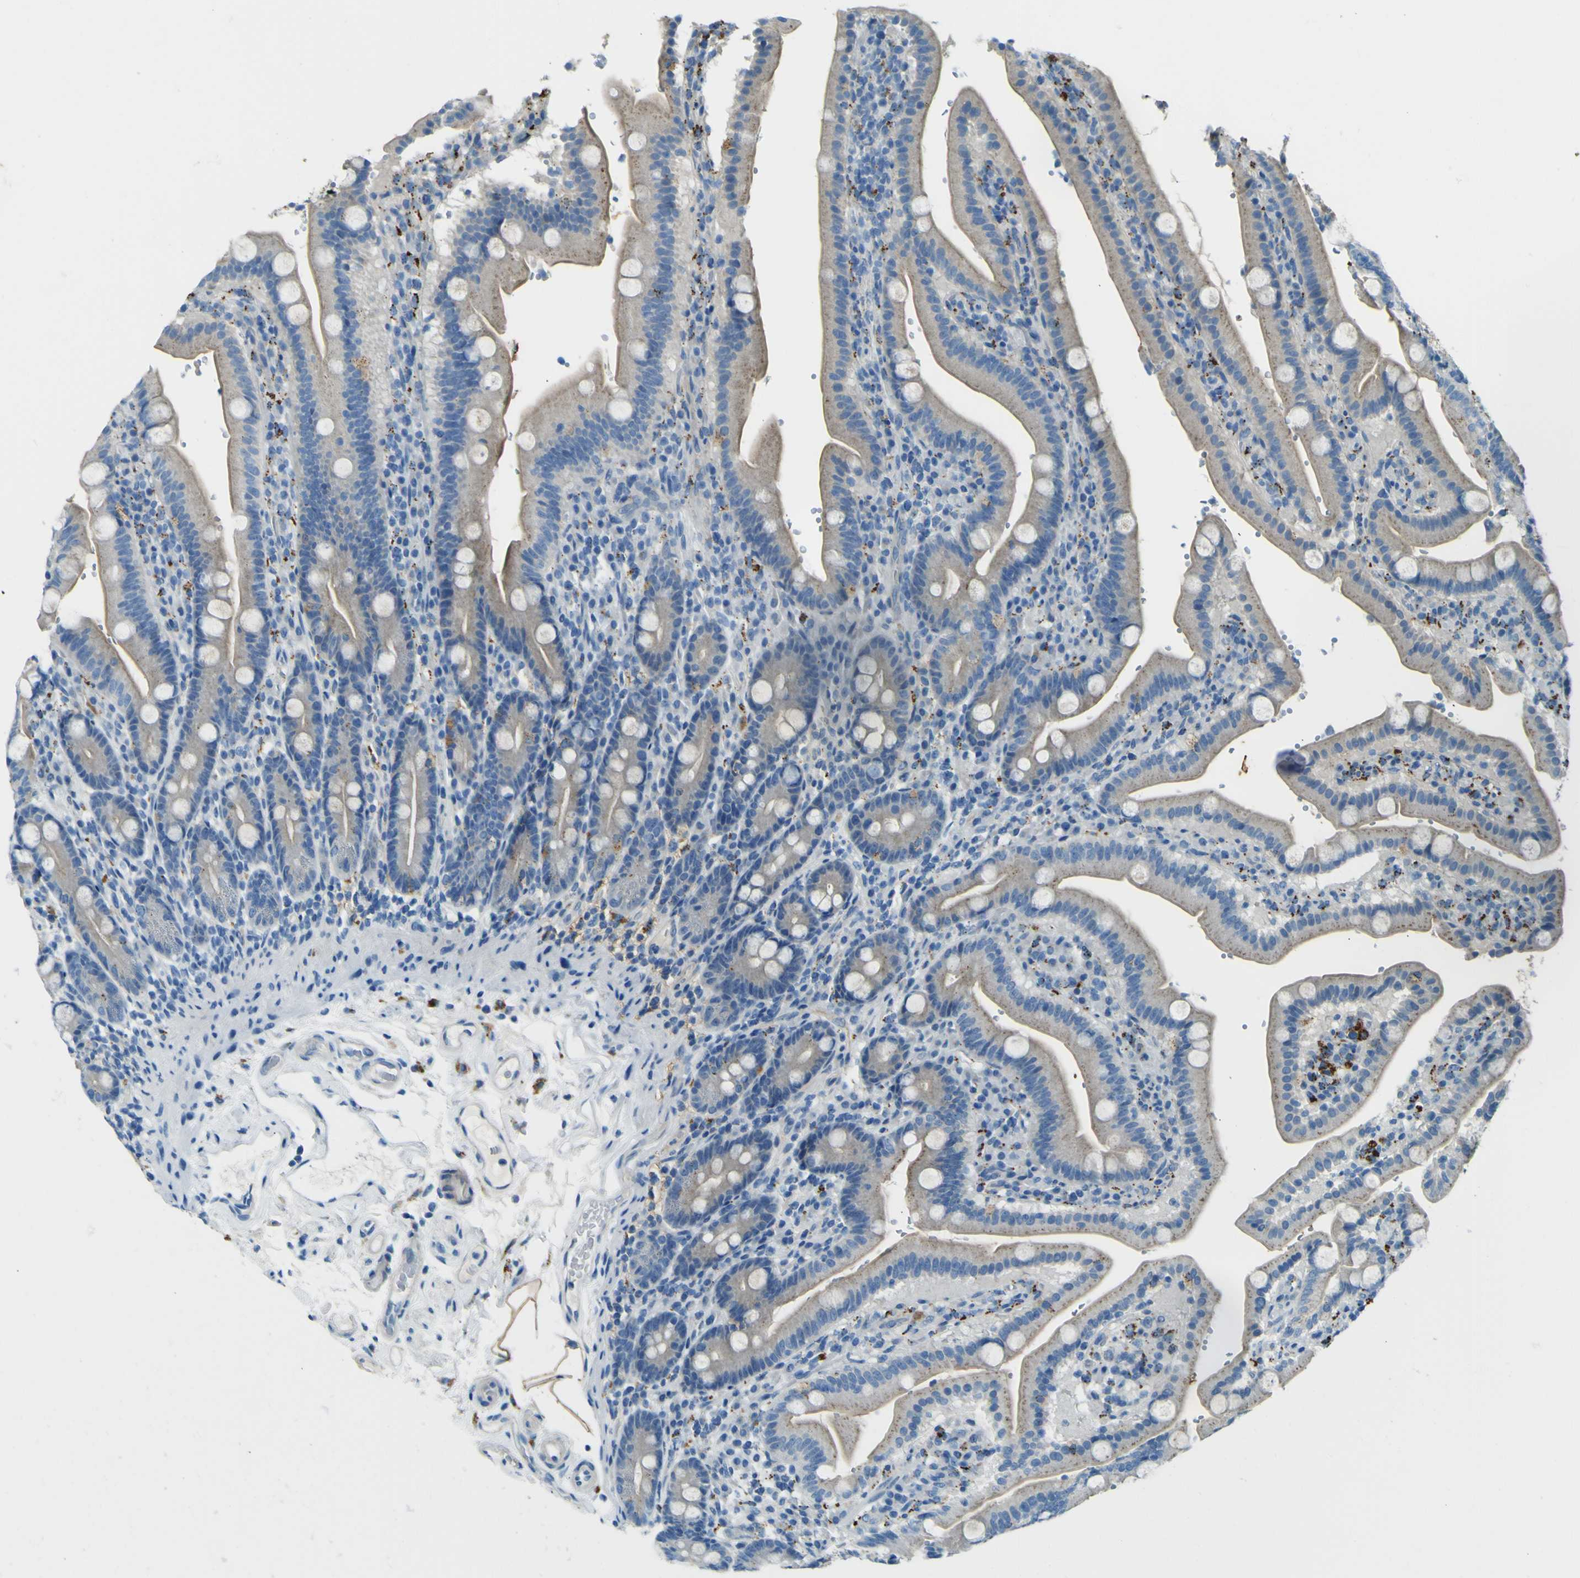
{"staining": {"intensity": "weak", "quantity": ">75%", "location": "cytoplasmic/membranous"}, "tissue": "duodenum", "cell_type": "Glandular cells", "image_type": "normal", "snomed": [{"axis": "morphology", "description": "Normal tissue, NOS"}, {"axis": "topography", "description": "Small intestine, NOS"}], "caption": "Immunohistochemical staining of unremarkable duodenum shows low levels of weak cytoplasmic/membranous expression in about >75% of glandular cells. Using DAB (3,3'-diaminobenzidine) (brown) and hematoxylin (blue) stains, captured at high magnification using brightfield microscopy.", "gene": "PDE9A", "patient": {"sex": "female", "age": 71}}